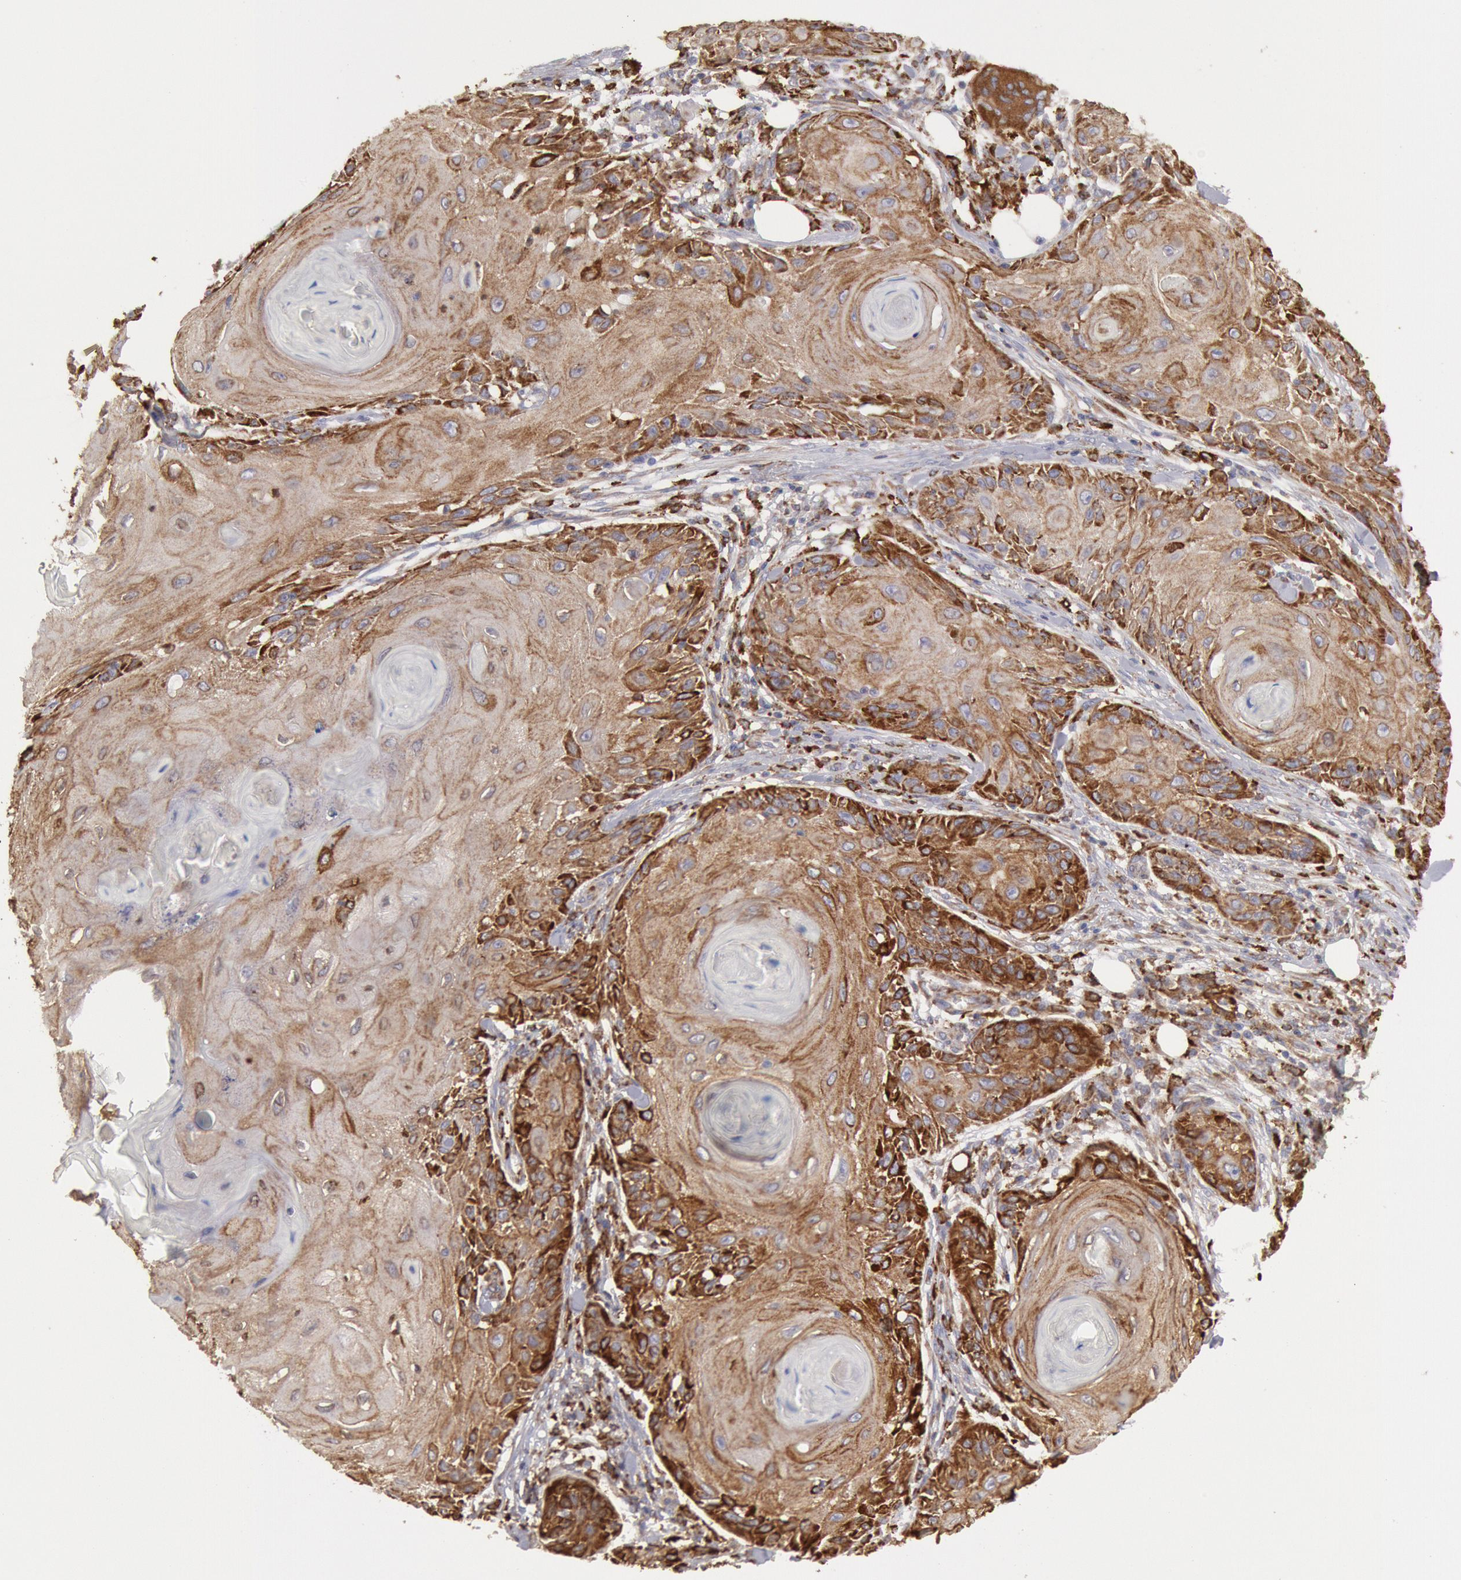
{"staining": {"intensity": "moderate", "quantity": ">75%", "location": "cytoplasmic/membranous"}, "tissue": "skin cancer", "cell_type": "Tumor cells", "image_type": "cancer", "snomed": [{"axis": "morphology", "description": "Squamous cell carcinoma, NOS"}, {"axis": "topography", "description": "Skin"}], "caption": "This photomicrograph exhibits immunohistochemistry (IHC) staining of human squamous cell carcinoma (skin), with medium moderate cytoplasmic/membranous staining in approximately >75% of tumor cells.", "gene": "ERP44", "patient": {"sex": "female", "age": 88}}